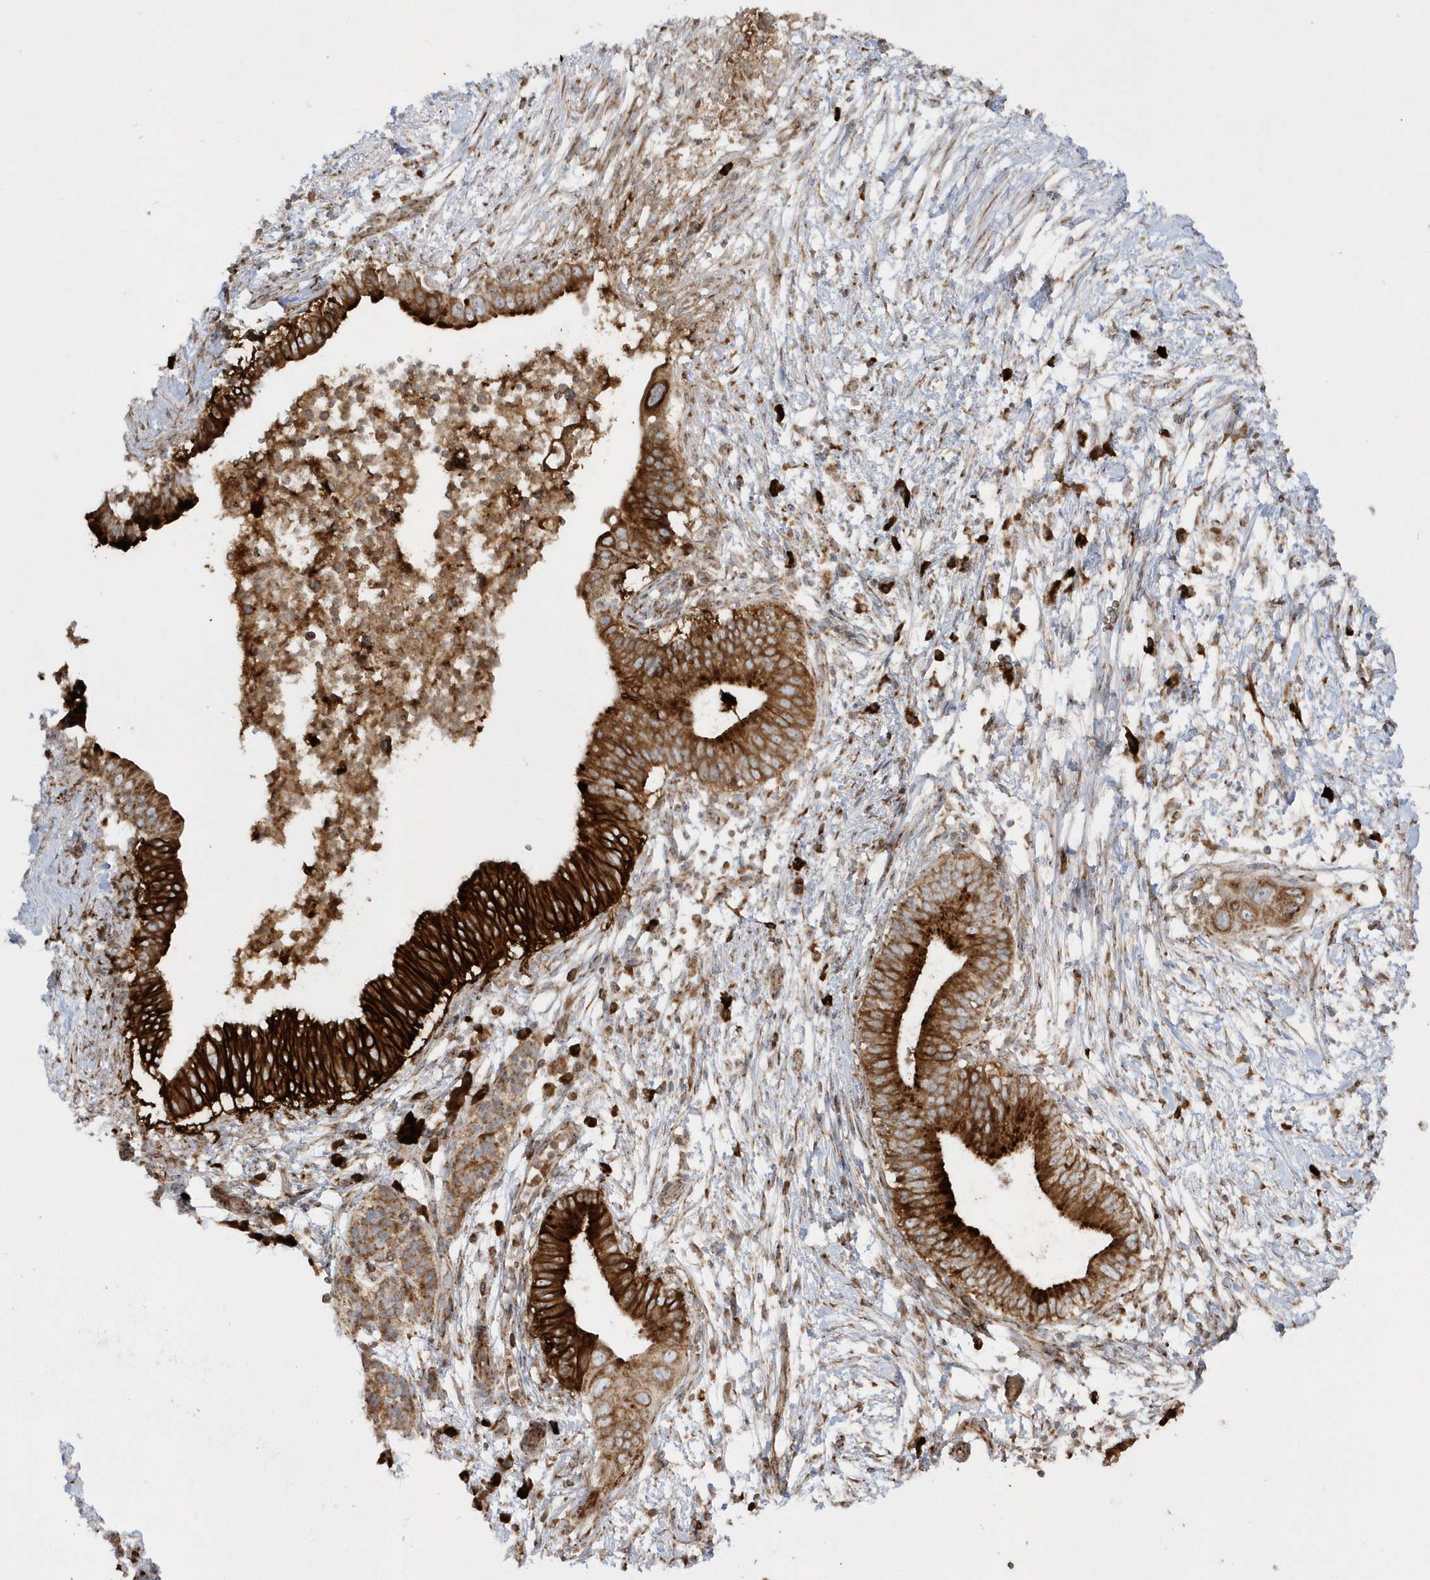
{"staining": {"intensity": "strong", "quantity": ">75%", "location": "cytoplasmic/membranous"}, "tissue": "pancreatic cancer", "cell_type": "Tumor cells", "image_type": "cancer", "snomed": [{"axis": "morphology", "description": "Adenocarcinoma, NOS"}, {"axis": "topography", "description": "Pancreas"}], "caption": "Adenocarcinoma (pancreatic) stained with a brown dye exhibits strong cytoplasmic/membranous positive positivity in approximately >75% of tumor cells.", "gene": "SH3BP2", "patient": {"sex": "male", "age": 68}}